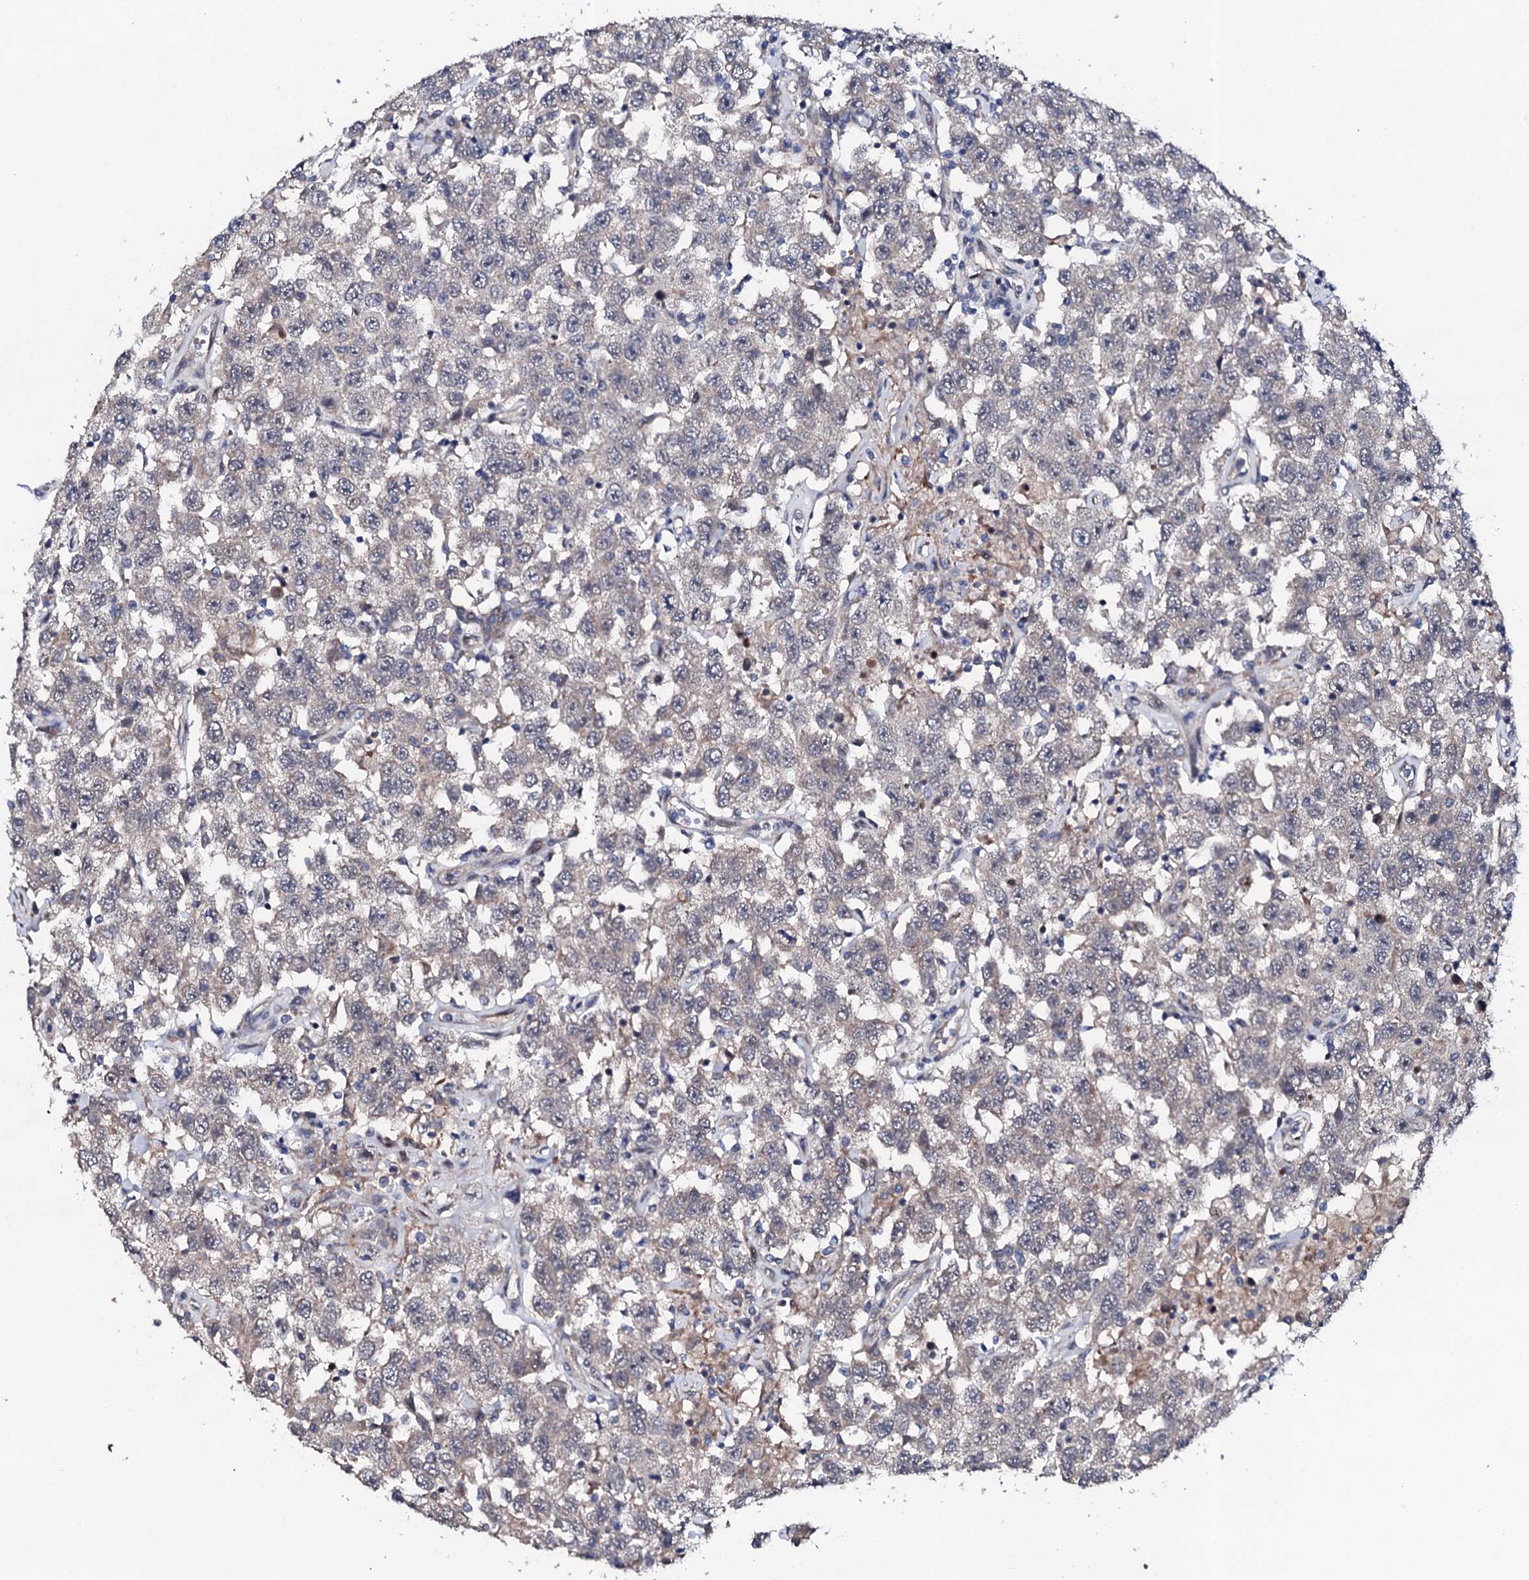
{"staining": {"intensity": "negative", "quantity": "none", "location": "none"}, "tissue": "testis cancer", "cell_type": "Tumor cells", "image_type": "cancer", "snomed": [{"axis": "morphology", "description": "Seminoma, NOS"}, {"axis": "topography", "description": "Testis"}], "caption": "Immunohistochemical staining of human testis seminoma shows no significant positivity in tumor cells.", "gene": "CIAO2A", "patient": {"sex": "male", "age": 41}}